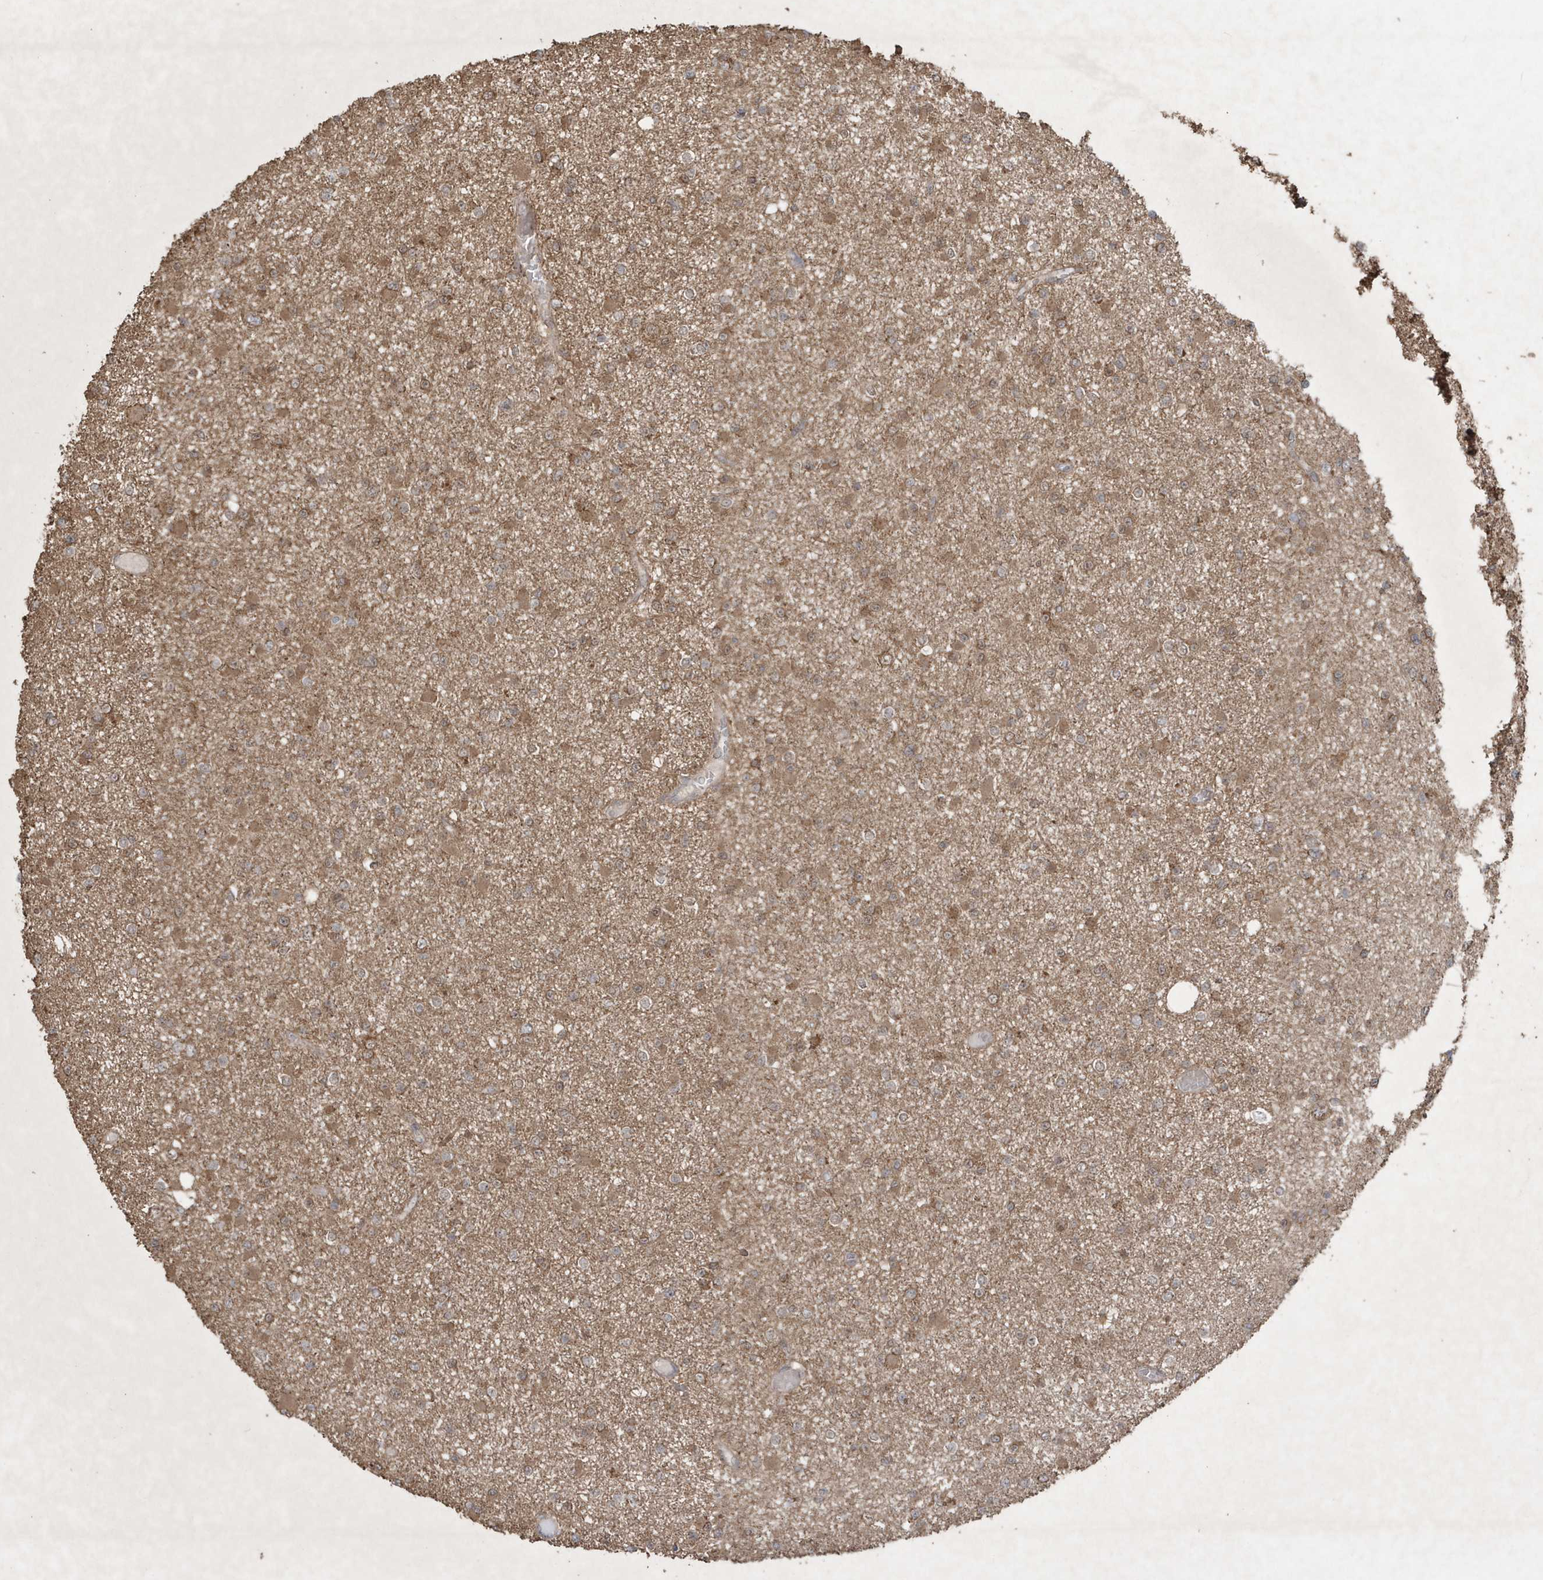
{"staining": {"intensity": "moderate", "quantity": ">75%", "location": "cytoplasmic/membranous"}, "tissue": "glioma", "cell_type": "Tumor cells", "image_type": "cancer", "snomed": [{"axis": "morphology", "description": "Glioma, malignant, Low grade"}, {"axis": "topography", "description": "Brain"}], "caption": "Human glioma stained with a brown dye displays moderate cytoplasmic/membranous positive positivity in approximately >75% of tumor cells.", "gene": "PAXBP1", "patient": {"sex": "female", "age": 22}}